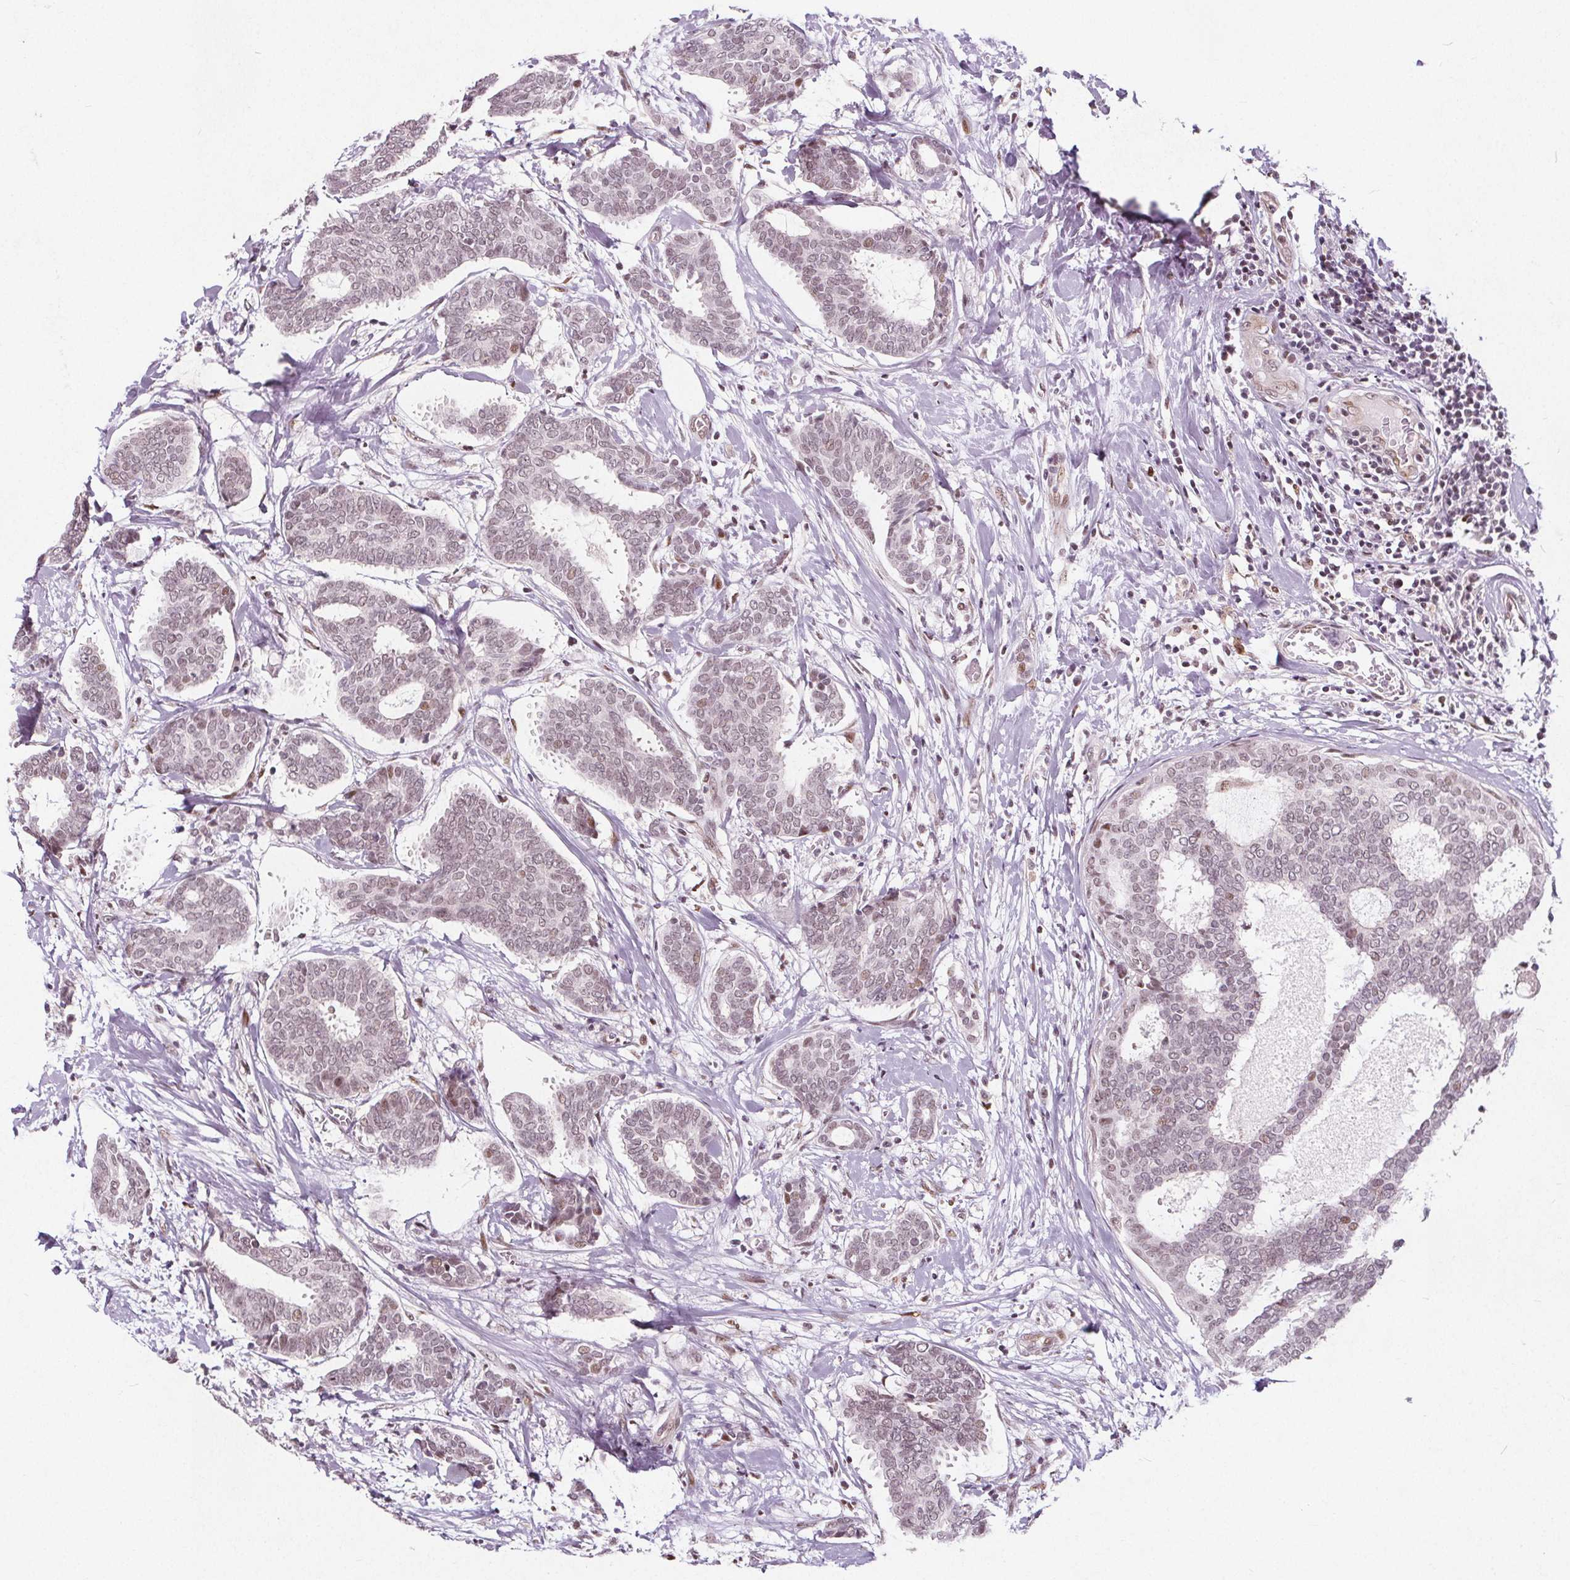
{"staining": {"intensity": "weak", "quantity": ">75%", "location": "nuclear"}, "tissue": "breast cancer", "cell_type": "Tumor cells", "image_type": "cancer", "snomed": [{"axis": "morphology", "description": "Intraductal carcinoma, in situ"}, {"axis": "morphology", "description": "Duct carcinoma"}, {"axis": "morphology", "description": "Lobular carcinoma, in situ"}, {"axis": "topography", "description": "Breast"}], "caption": "Approximately >75% of tumor cells in human breast lobular carcinoma in situ display weak nuclear protein expression as visualized by brown immunohistochemical staining.", "gene": "TAF6L", "patient": {"sex": "female", "age": 44}}